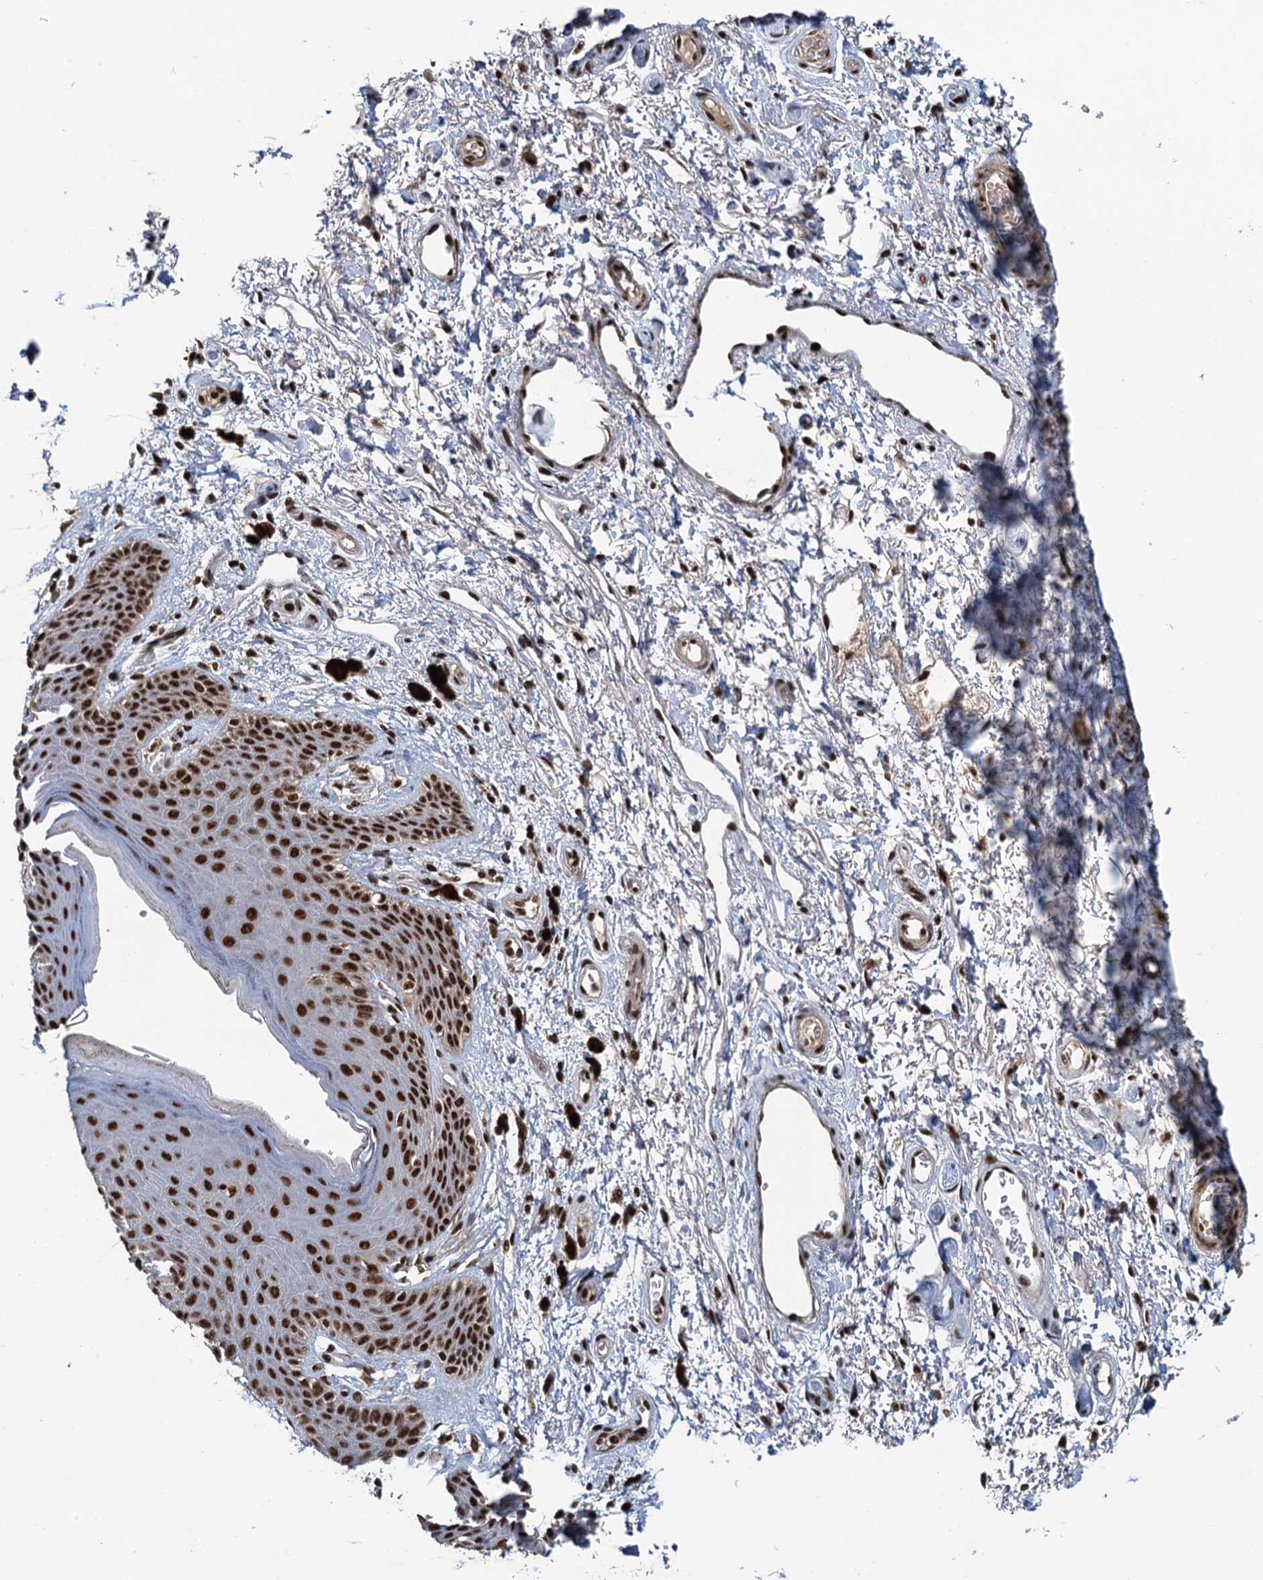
{"staining": {"intensity": "strong", "quantity": ">75%", "location": "nuclear"}, "tissue": "skin", "cell_type": "Epidermal cells", "image_type": "normal", "snomed": [{"axis": "morphology", "description": "Normal tissue, NOS"}, {"axis": "topography", "description": "Anal"}], "caption": "A high-resolution micrograph shows immunohistochemistry staining of unremarkable skin, which reveals strong nuclear positivity in about >75% of epidermal cells. The protein of interest is shown in brown color, while the nuclei are stained blue.", "gene": "ZC3H18", "patient": {"sex": "female", "age": 46}}